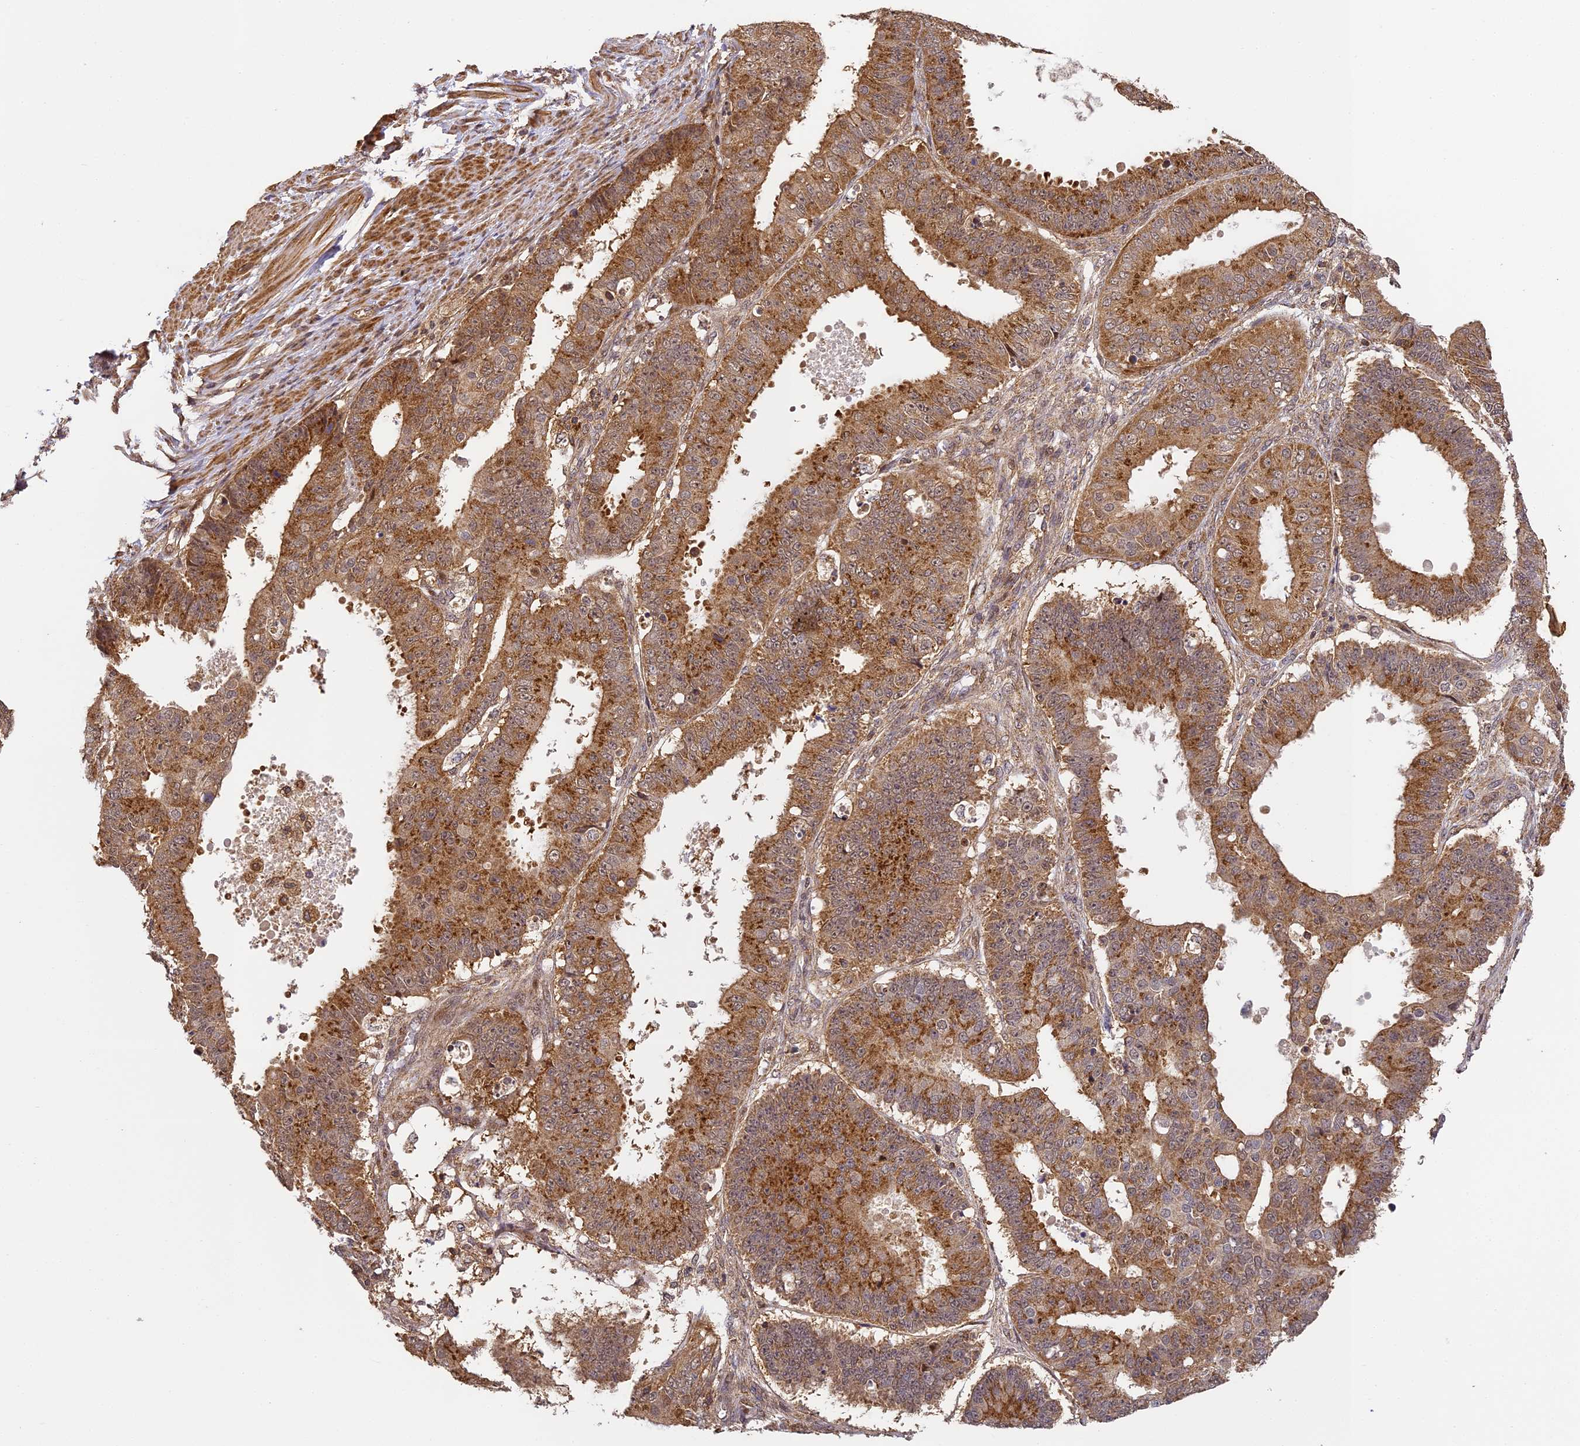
{"staining": {"intensity": "moderate", "quantity": ">75%", "location": "cytoplasmic/membranous,nuclear"}, "tissue": "ovarian cancer", "cell_type": "Tumor cells", "image_type": "cancer", "snomed": [{"axis": "morphology", "description": "Carcinoma, endometroid"}, {"axis": "topography", "description": "Appendix"}, {"axis": "topography", "description": "Ovary"}], "caption": "Tumor cells demonstrate medium levels of moderate cytoplasmic/membranous and nuclear positivity in approximately >75% of cells in endometroid carcinoma (ovarian).", "gene": "ZNF443", "patient": {"sex": "female", "age": 42}}